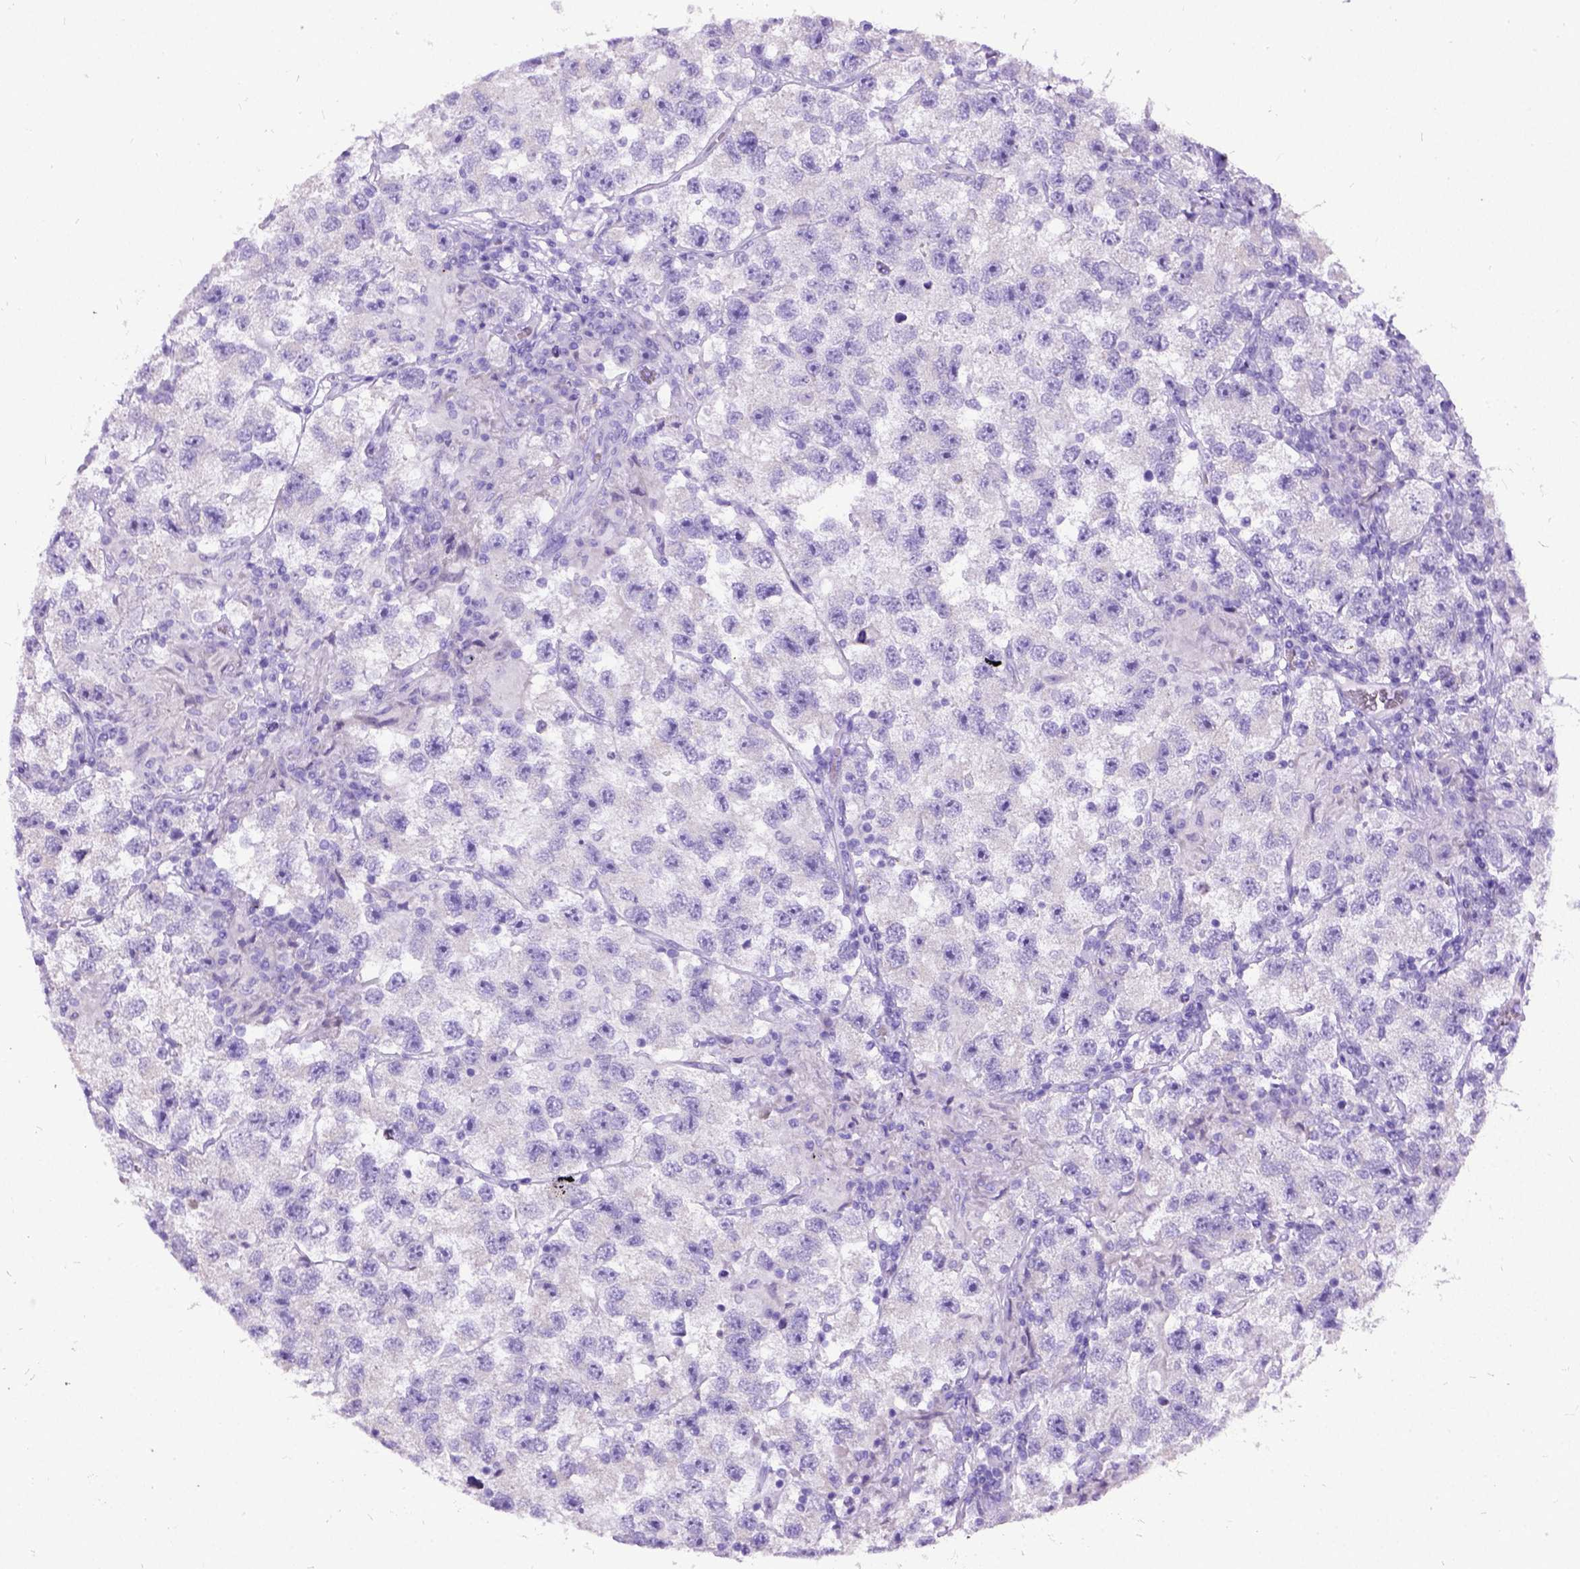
{"staining": {"intensity": "negative", "quantity": "none", "location": "none"}, "tissue": "testis cancer", "cell_type": "Tumor cells", "image_type": "cancer", "snomed": [{"axis": "morphology", "description": "Seminoma, NOS"}, {"axis": "topography", "description": "Testis"}], "caption": "Immunohistochemistry histopathology image of neoplastic tissue: human seminoma (testis) stained with DAB (3,3'-diaminobenzidine) shows no significant protein positivity in tumor cells. Nuclei are stained in blue.", "gene": "NEUROD4", "patient": {"sex": "male", "age": 26}}